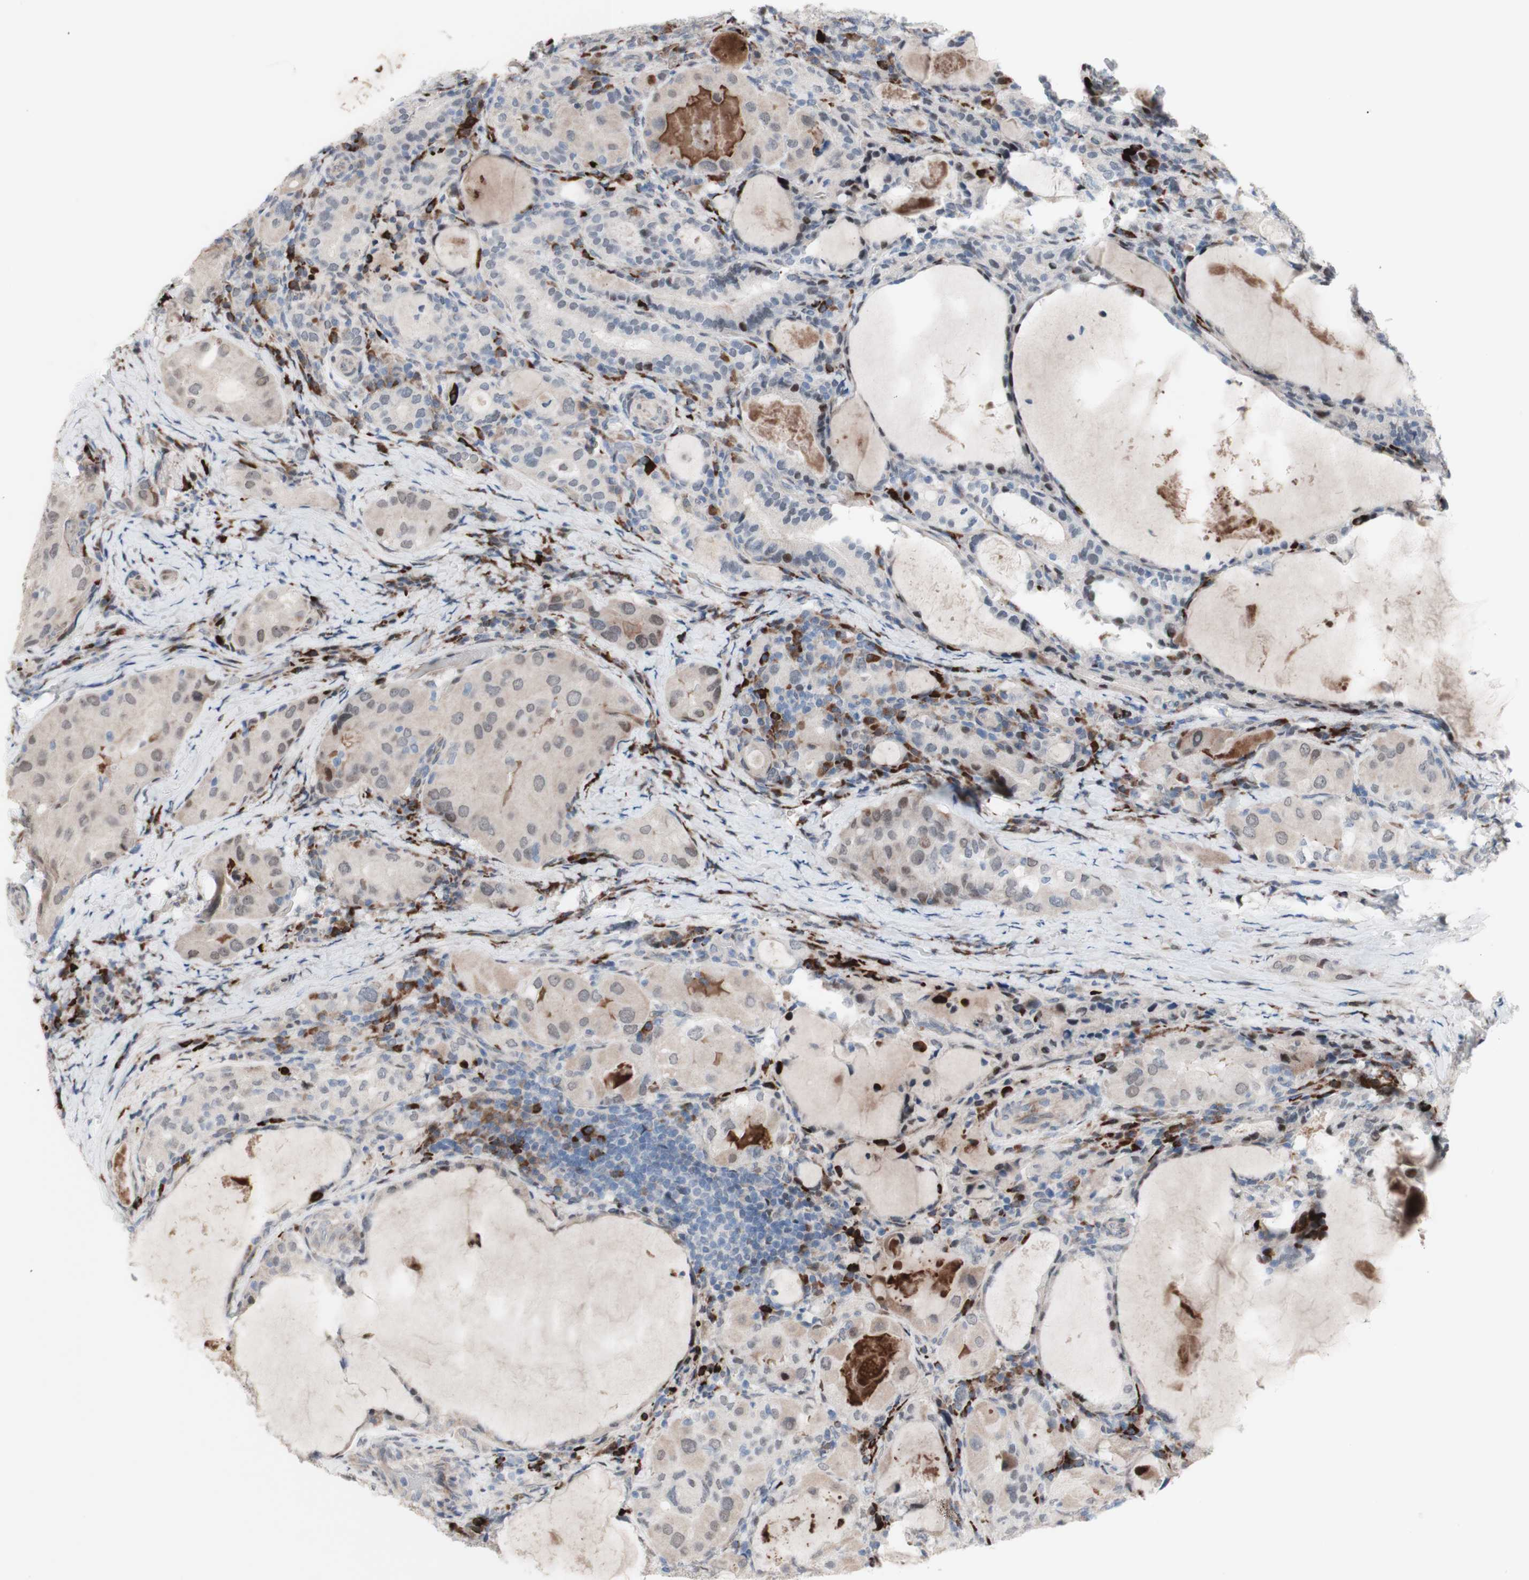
{"staining": {"intensity": "weak", "quantity": "<25%", "location": "nuclear"}, "tissue": "thyroid cancer", "cell_type": "Tumor cells", "image_type": "cancer", "snomed": [{"axis": "morphology", "description": "Papillary adenocarcinoma, NOS"}, {"axis": "topography", "description": "Thyroid gland"}], "caption": "DAB (3,3'-diaminobenzidine) immunohistochemical staining of thyroid cancer displays no significant staining in tumor cells. (DAB (3,3'-diaminobenzidine) IHC visualized using brightfield microscopy, high magnification).", "gene": "PHTF2", "patient": {"sex": "female", "age": 42}}